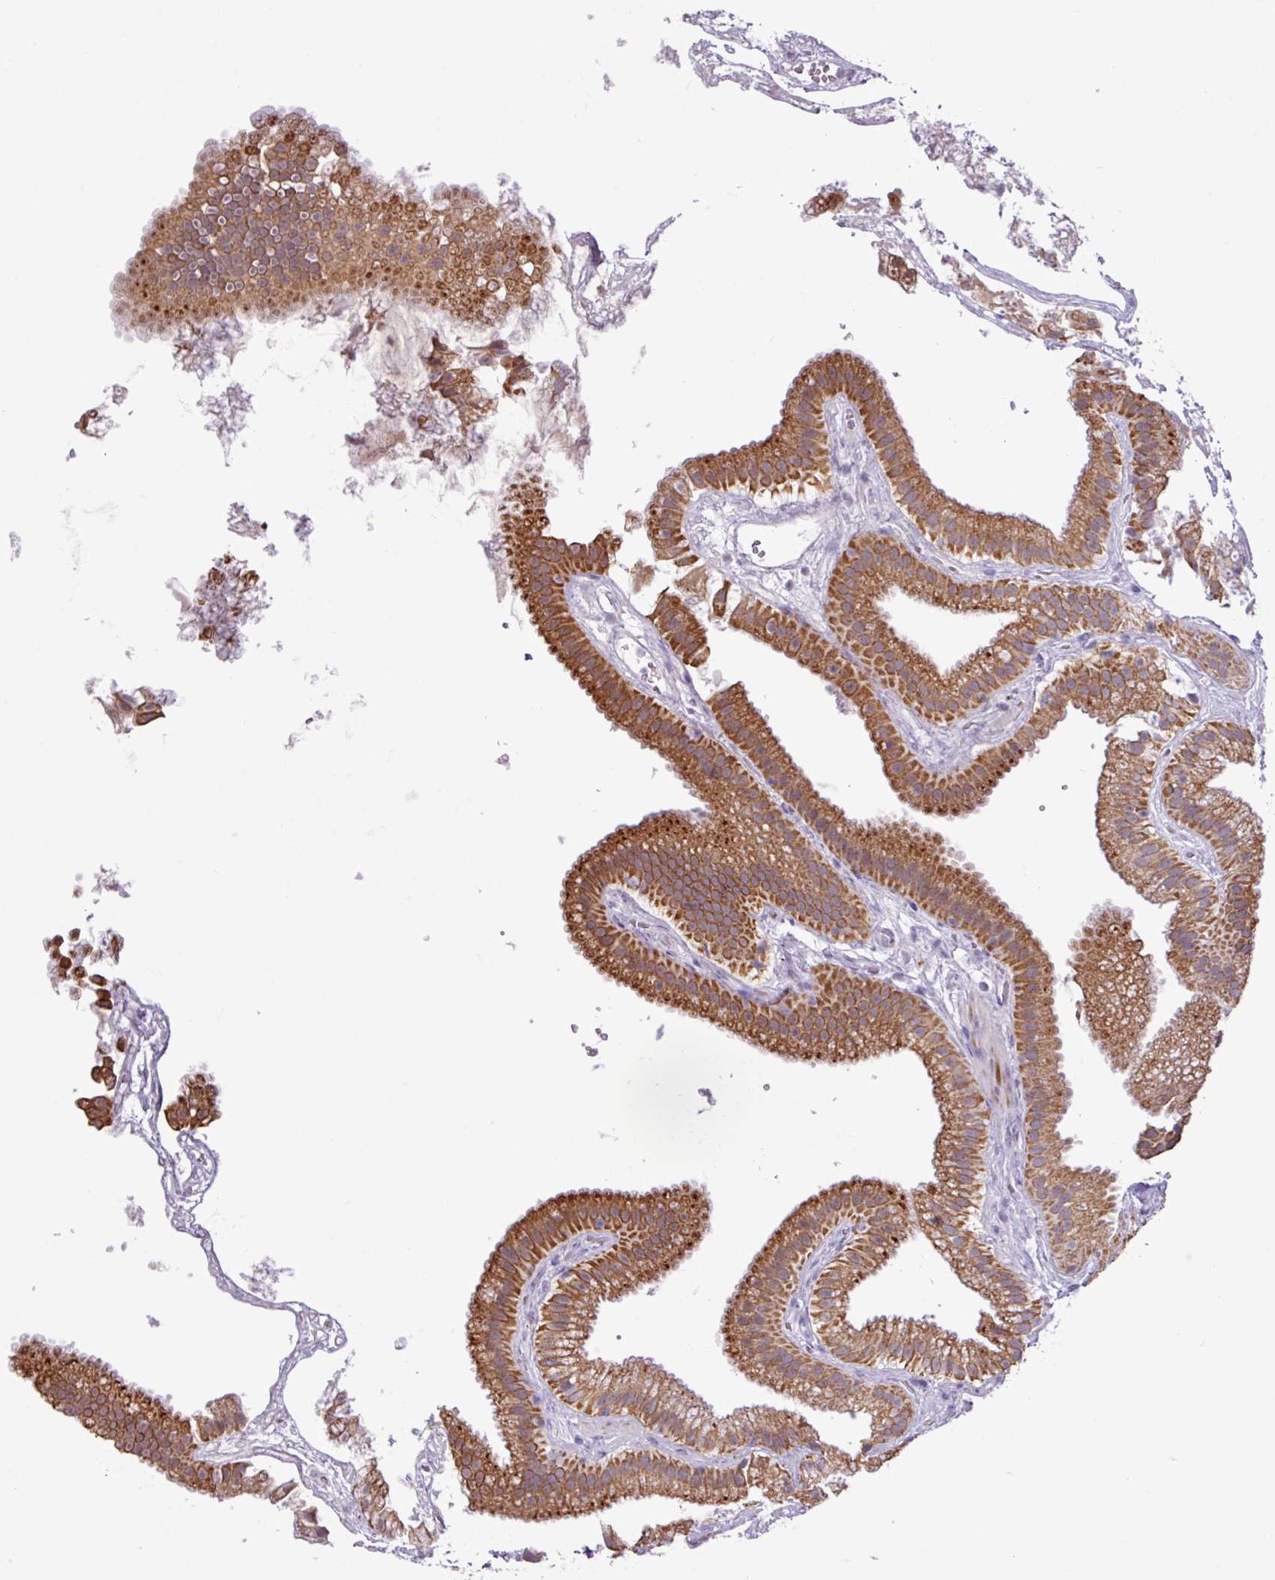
{"staining": {"intensity": "strong", "quantity": ">75%", "location": "cytoplasmic/membranous"}, "tissue": "gallbladder", "cell_type": "Glandular cells", "image_type": "normal", "snomed": [{"axis": "morphology", "description": "Normal tissue, NOS"}, {"axis": "topography", "description": "Gallbladder"}], "caption": "The image shows immunohistochemical staining of normal gallbladder. There is strong cytoplasmic/membranous positivity is present in approximately >75% of glandular cells. (Stains: DAB (3,3'-diaminobenzidine) in brown, nuclei in blue, Microscopy: brightfield microscopy at high magnification).", "gene": "SGPP1", "patient": {"sex": "female", "age": 63}}